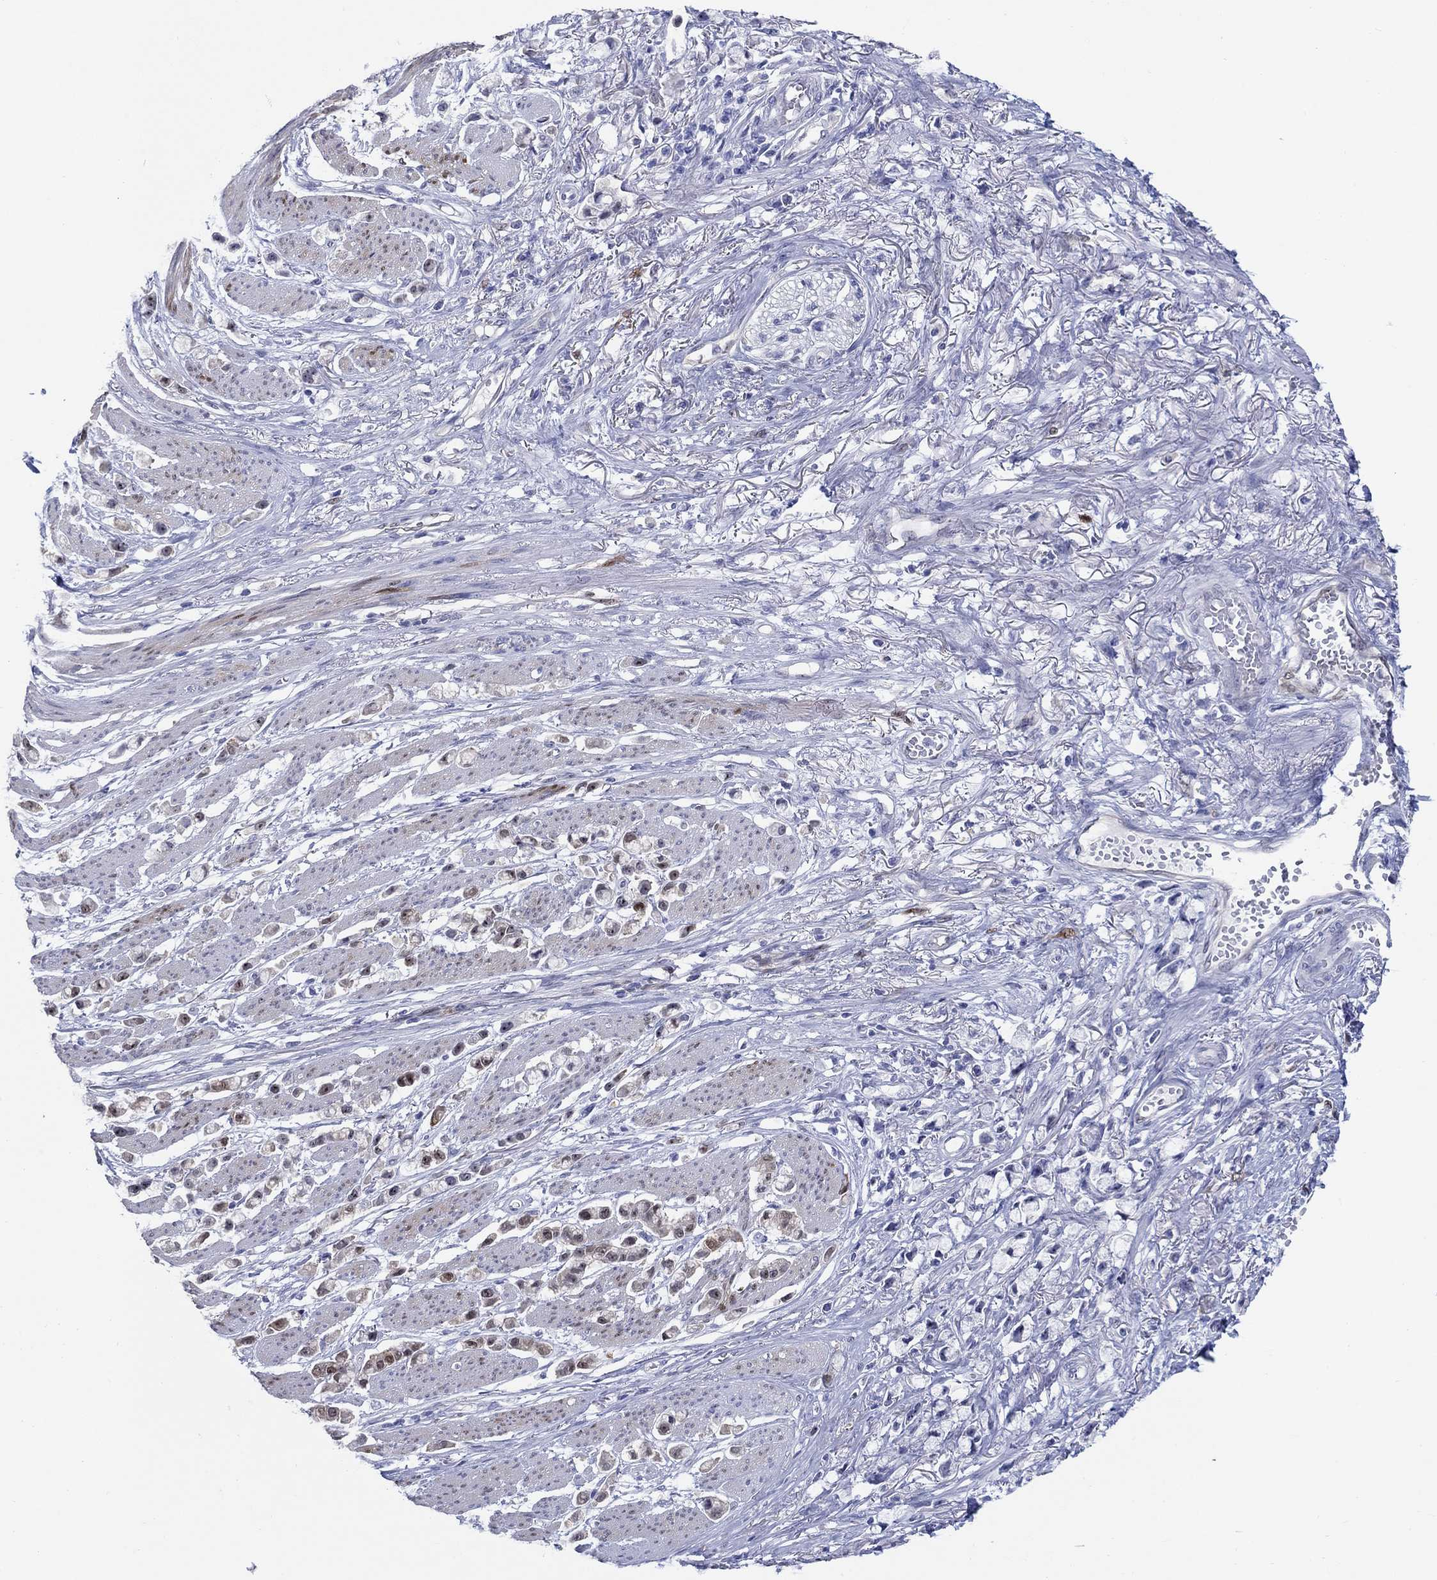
{"staining": {"intensity": "moderate", "quantity": "<25%", "location": "nuclear"}, "tissue": "stomach cancer", "cell_type": "Tumor cells", "image_type": "cancer", "snomed": [{"axis": "morphology", "description": "Adenocarcinoma, NOS"}, {"axis": "topography", "description": "Stomach"}], "caption": "This is an image of IHC staining of adenocarcinoma (stomach), which shows moderate expression in the nuclear of tumor cells.", "gene": "AKR1C2", "patient": {"sex": "female", "age": 81}}